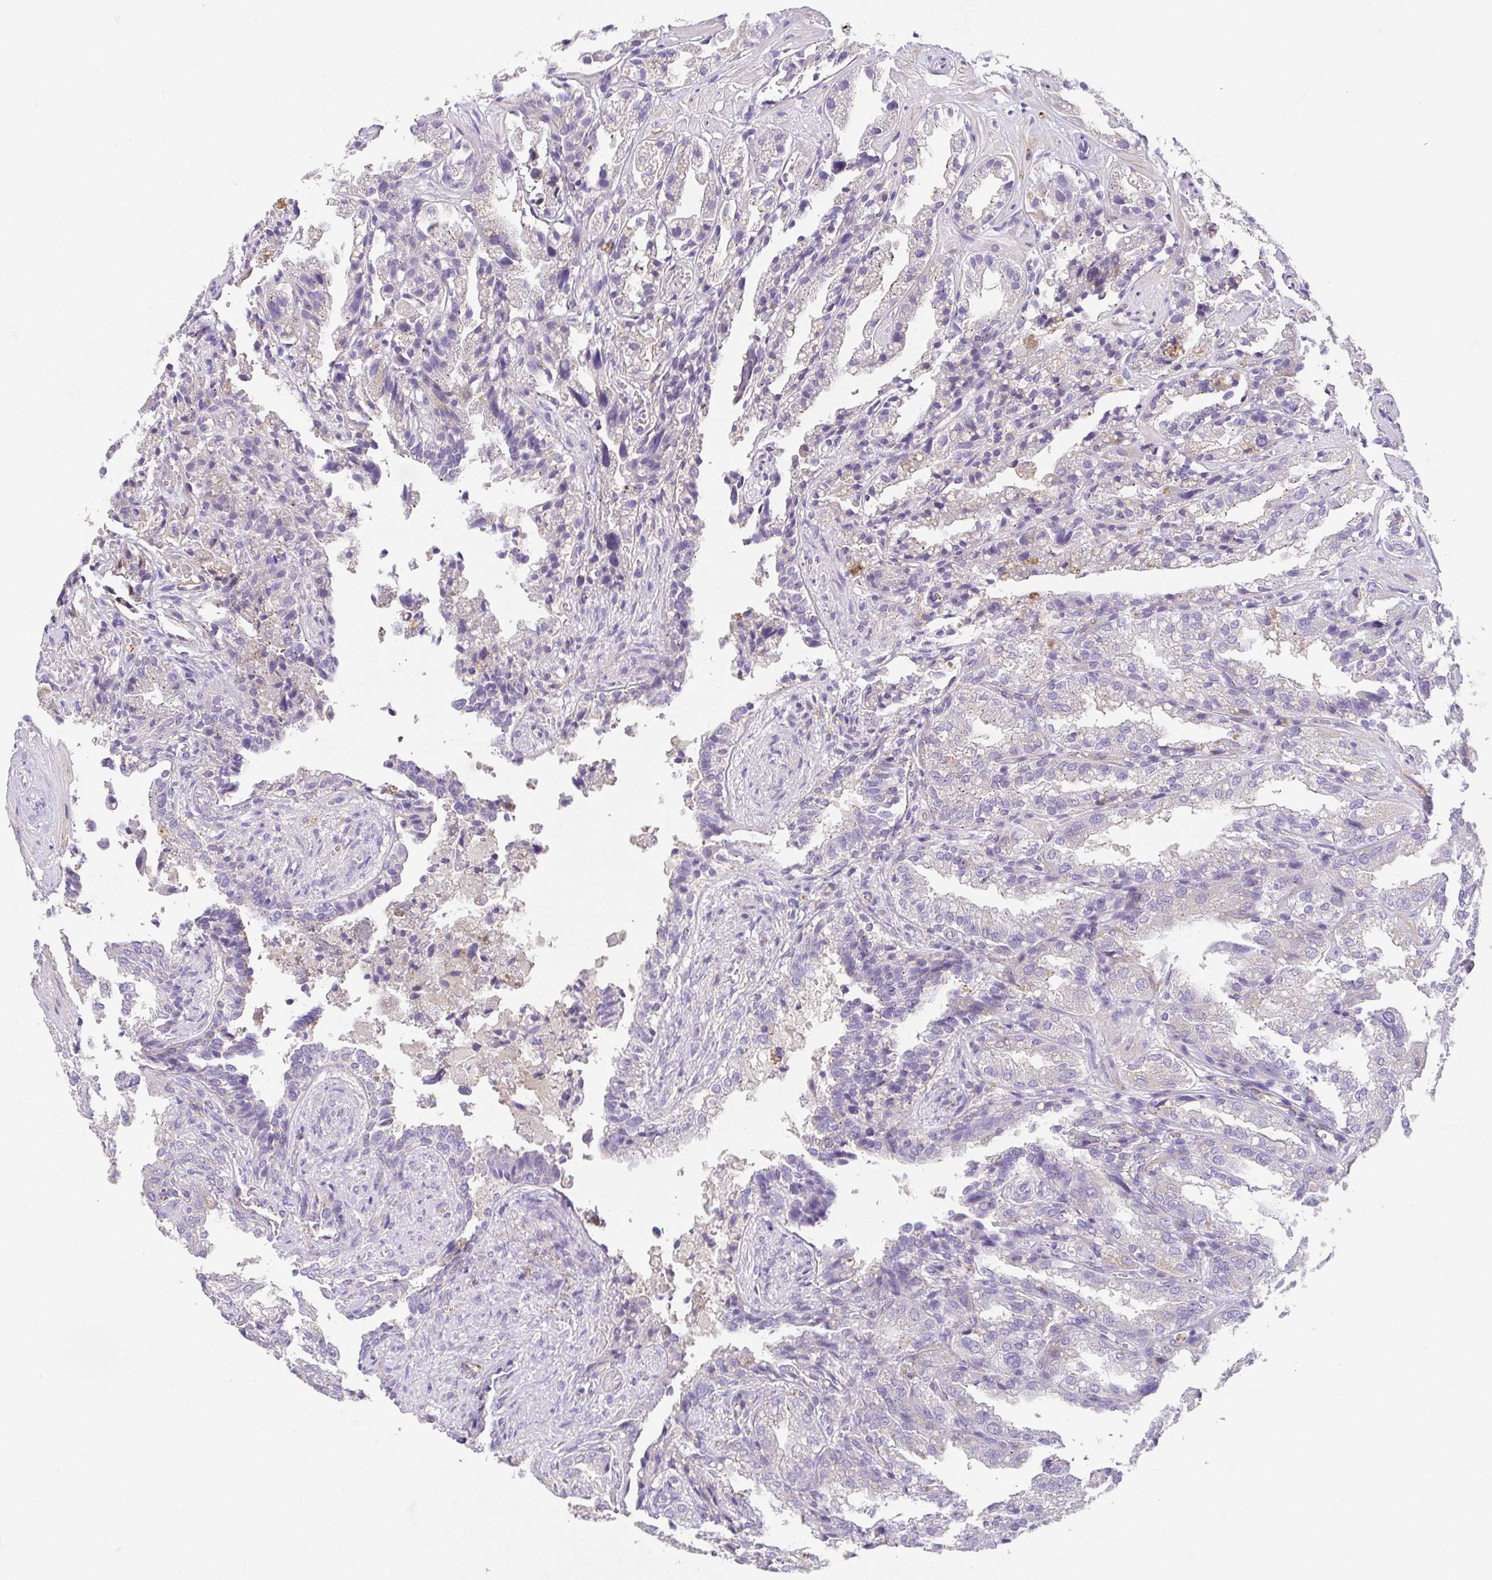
{"staining": {"intensity": "negative", "quantity": "none", "location": "none"}, "tissue": "seminal vesicle", "cell_type": "Glandular cells", "image_type": "normal", "snomed": [{"axis": "morphology", "description": "Normal tissue, NOS"}, {"axis": "topography", "description": "Seminal veicle"}], "caption": "Immunohistochemistry of unremarkable seminal vesicle displays no staining in glandular cells.", "gene": "SLC13A1", "patient": {"sex": "male", "age": 57}}